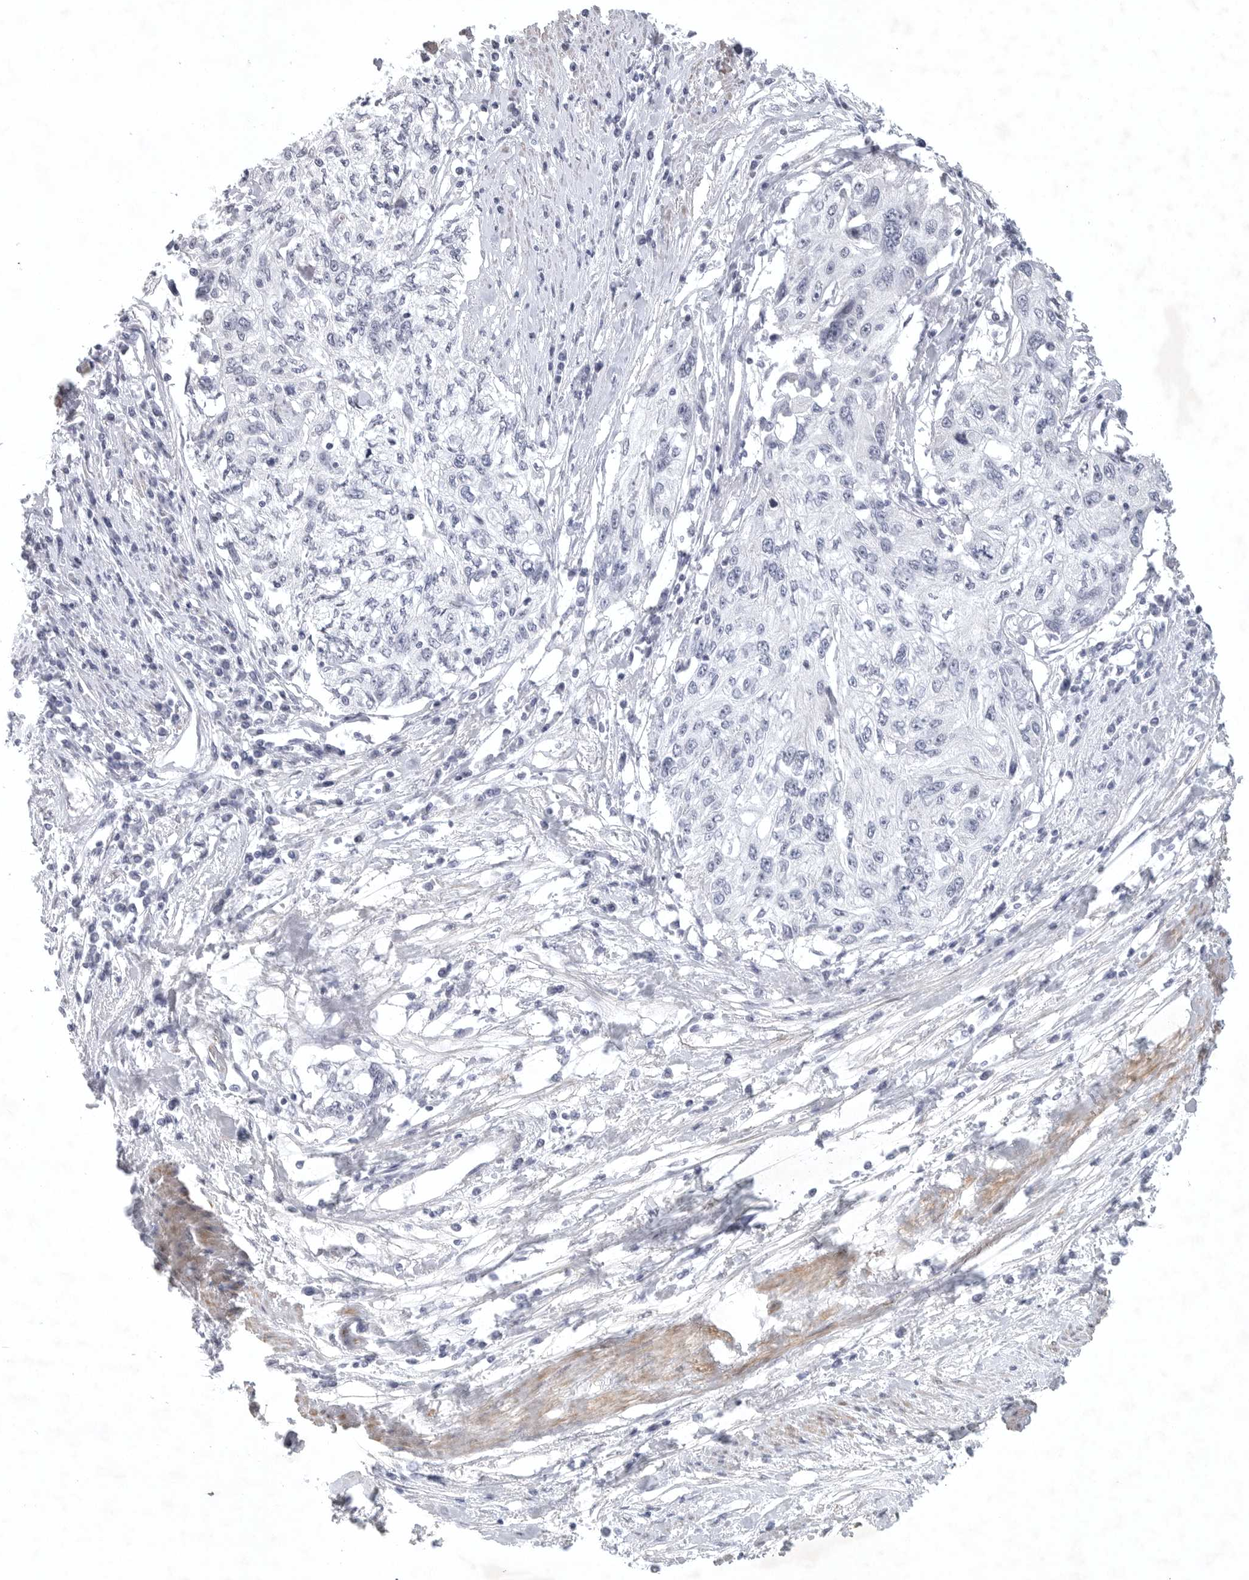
{"staining": {"intensity": "negative", "quantity": "none", "location": "none"}, "tissue": "cervical cancer", "cell_type": "Tumor cells", "image_type": "cancer", "snomed": [{"axis": "morphology", "description": "Squamous cell carcinoma, NOS"}, {"axis": "topography", "description": "Cervix"}], "caption": "Immunohistochemistry histopathology image of neoplastic tissue: human cervical cancer stained with DAB shows no significant protein positivity in tumor cells.", "gene": "TNR", "patient": {"sex": "female", "age": 57}}